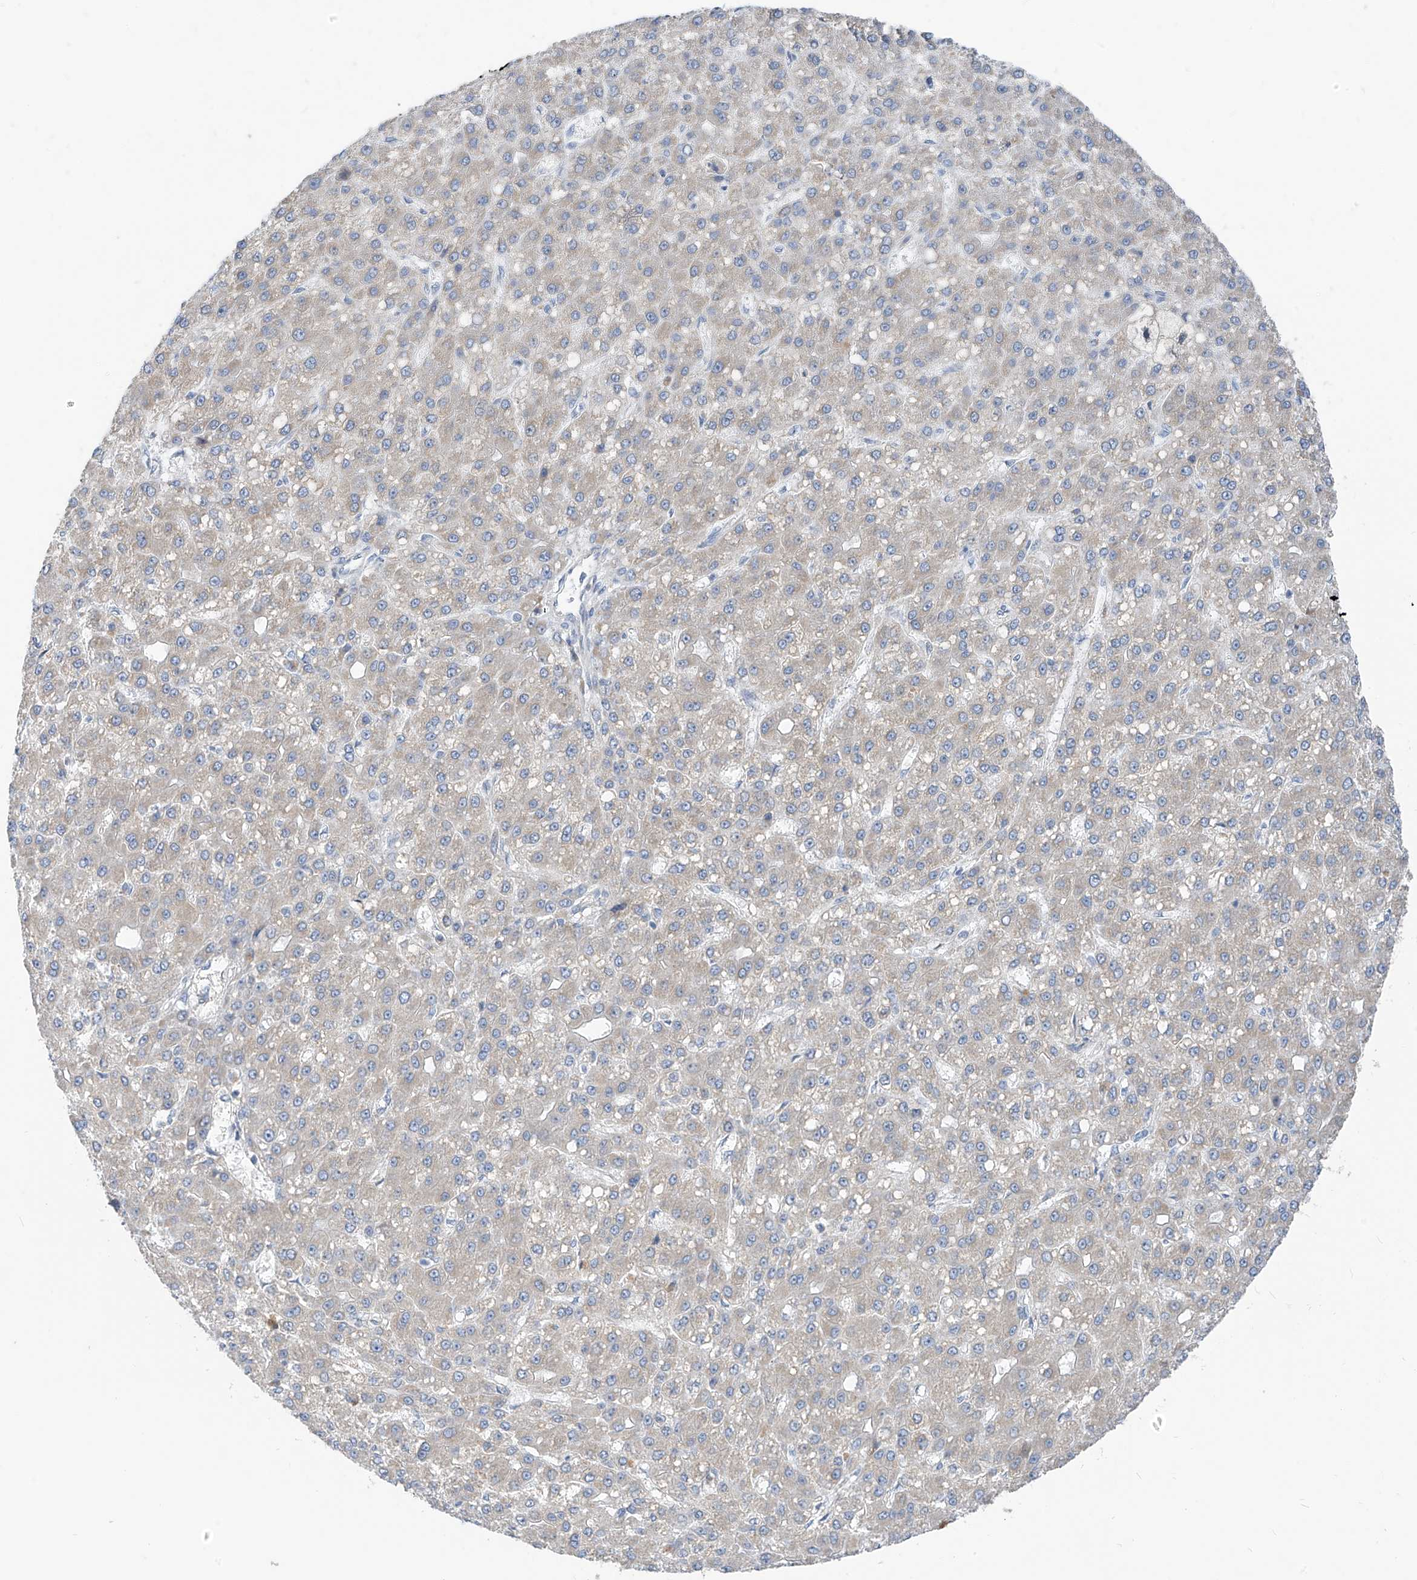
{"staining": {"intensity": "negative", "quantity": "none", "location": "none"}, "tissue": "liver cancer", "cell_type": "Tumor cells", "image_type": "cancer", "snomed": [{"axis": "morphology", "description": "Carcinoma, Hepatocellular, NOS"}, {"axis": "topography", "description": "Liver"}], "caption": "This histopathology image is of liver cancer (hepatocellular carcinoma) stained with immunohistochemistry to label a protein in brown with the nuclei are counter-stained blue. There is no staining in tumor cells.", "gene": "LDAH", "patient": {"sex": "male", "age": 67}}